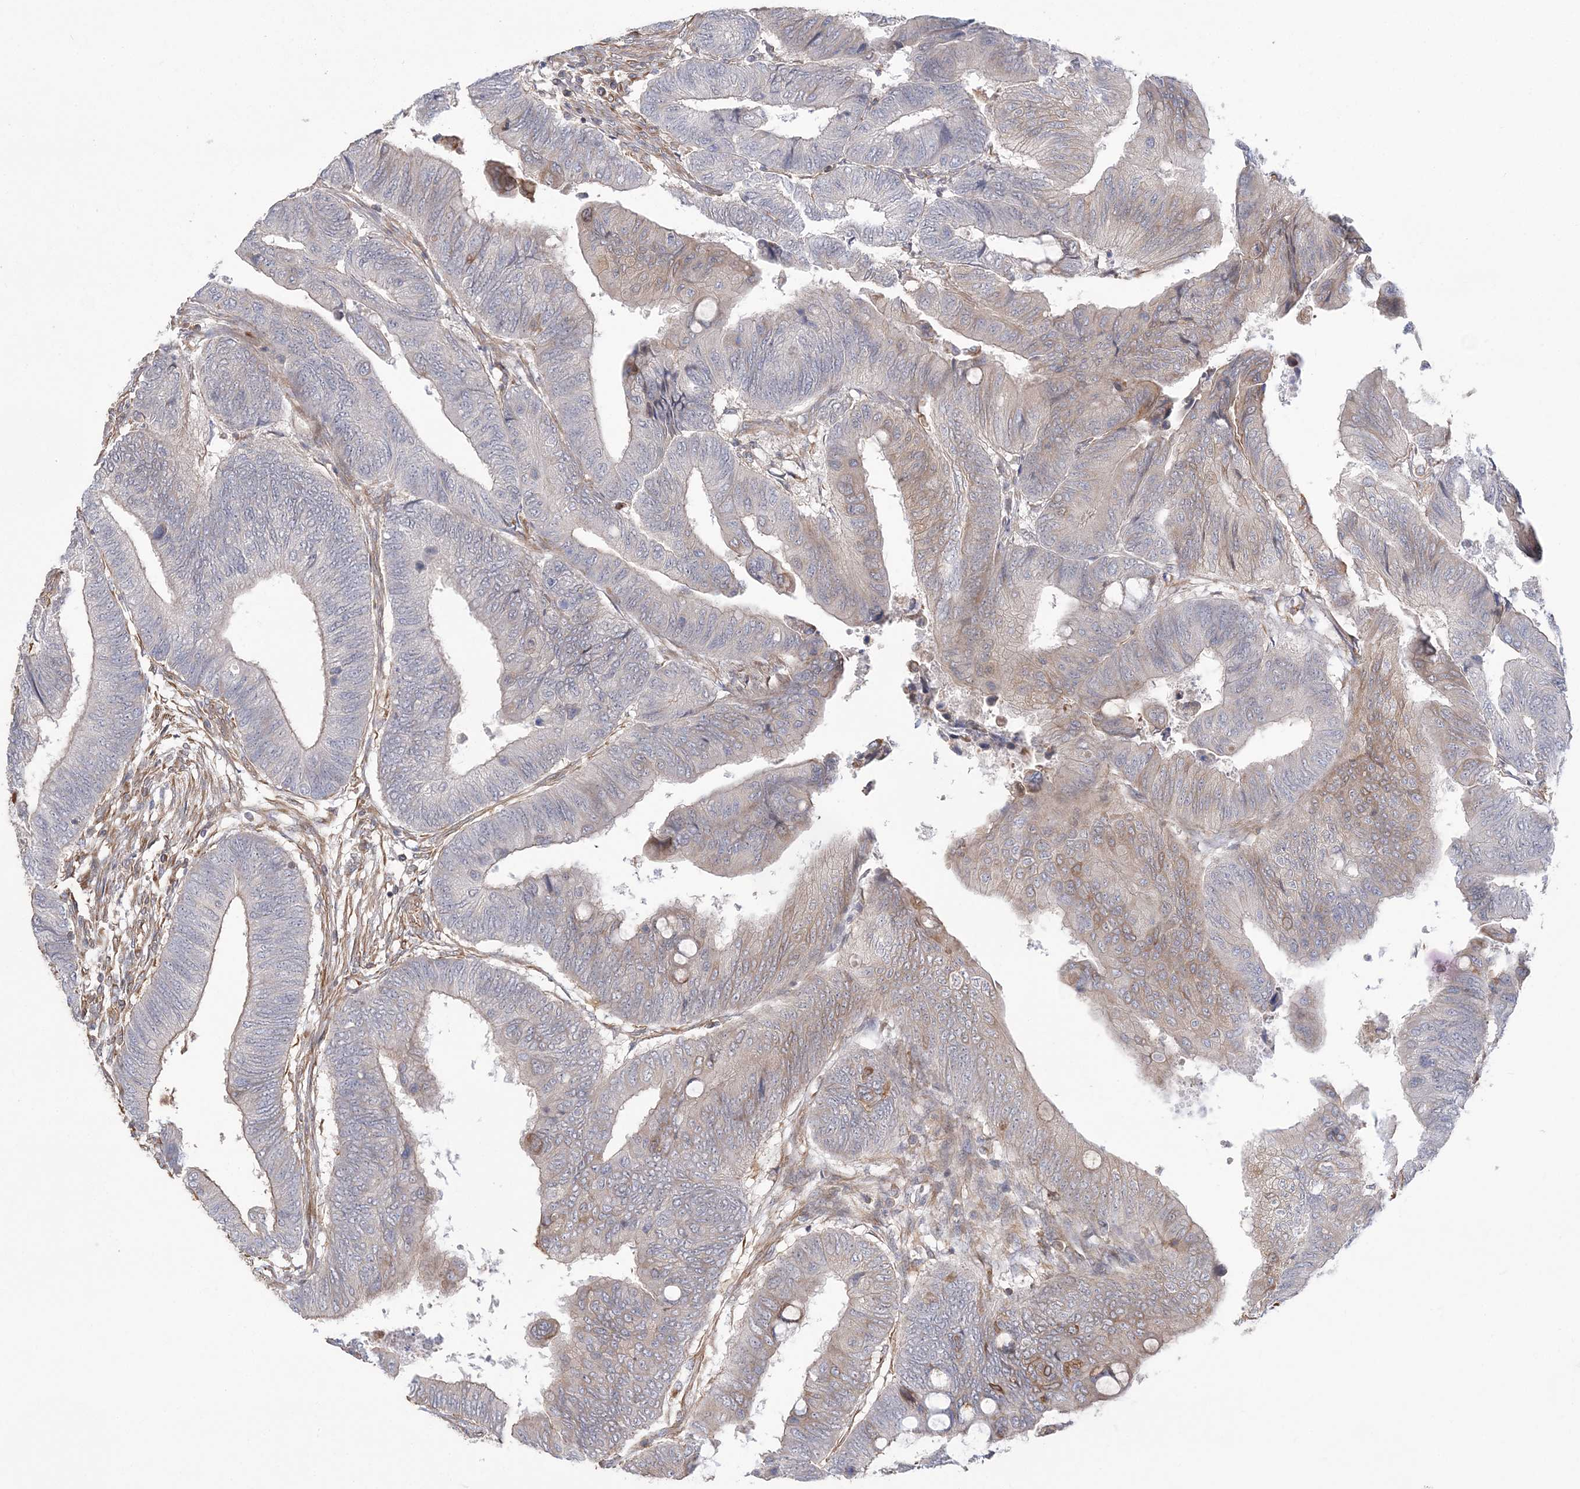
{"staining": {"intensity": "weak", "quantity": "<25%", "location": "cytoplasmic/membranous"}, "tissue": "colorectal cancer", "cell_type": "Tumor cells", "image_type": "cancer", "snomed": [{"axis": "morphology", "description": "Normal tissue, NOS"}, {"axis": "morphology", "description": "Adenocarcinoma, NOS"}, {"axis": "topography", "description": "Rectum"}, {"axis": "topography", "description": "Peripheral nerve tissue"}], "caption": "This is a micrograph of immunohistochemistry (IHC) staining of colorectal adenocarcinoma, which shows no staining in tumor cells. Brightfield microscopy of immunohistochemistry (IHC) stained with DAB (brown) and hematoxylin (blue), captured at high magnification.", "gene": "ZNF821", "patient": {"sex": "male", "age": 92}}